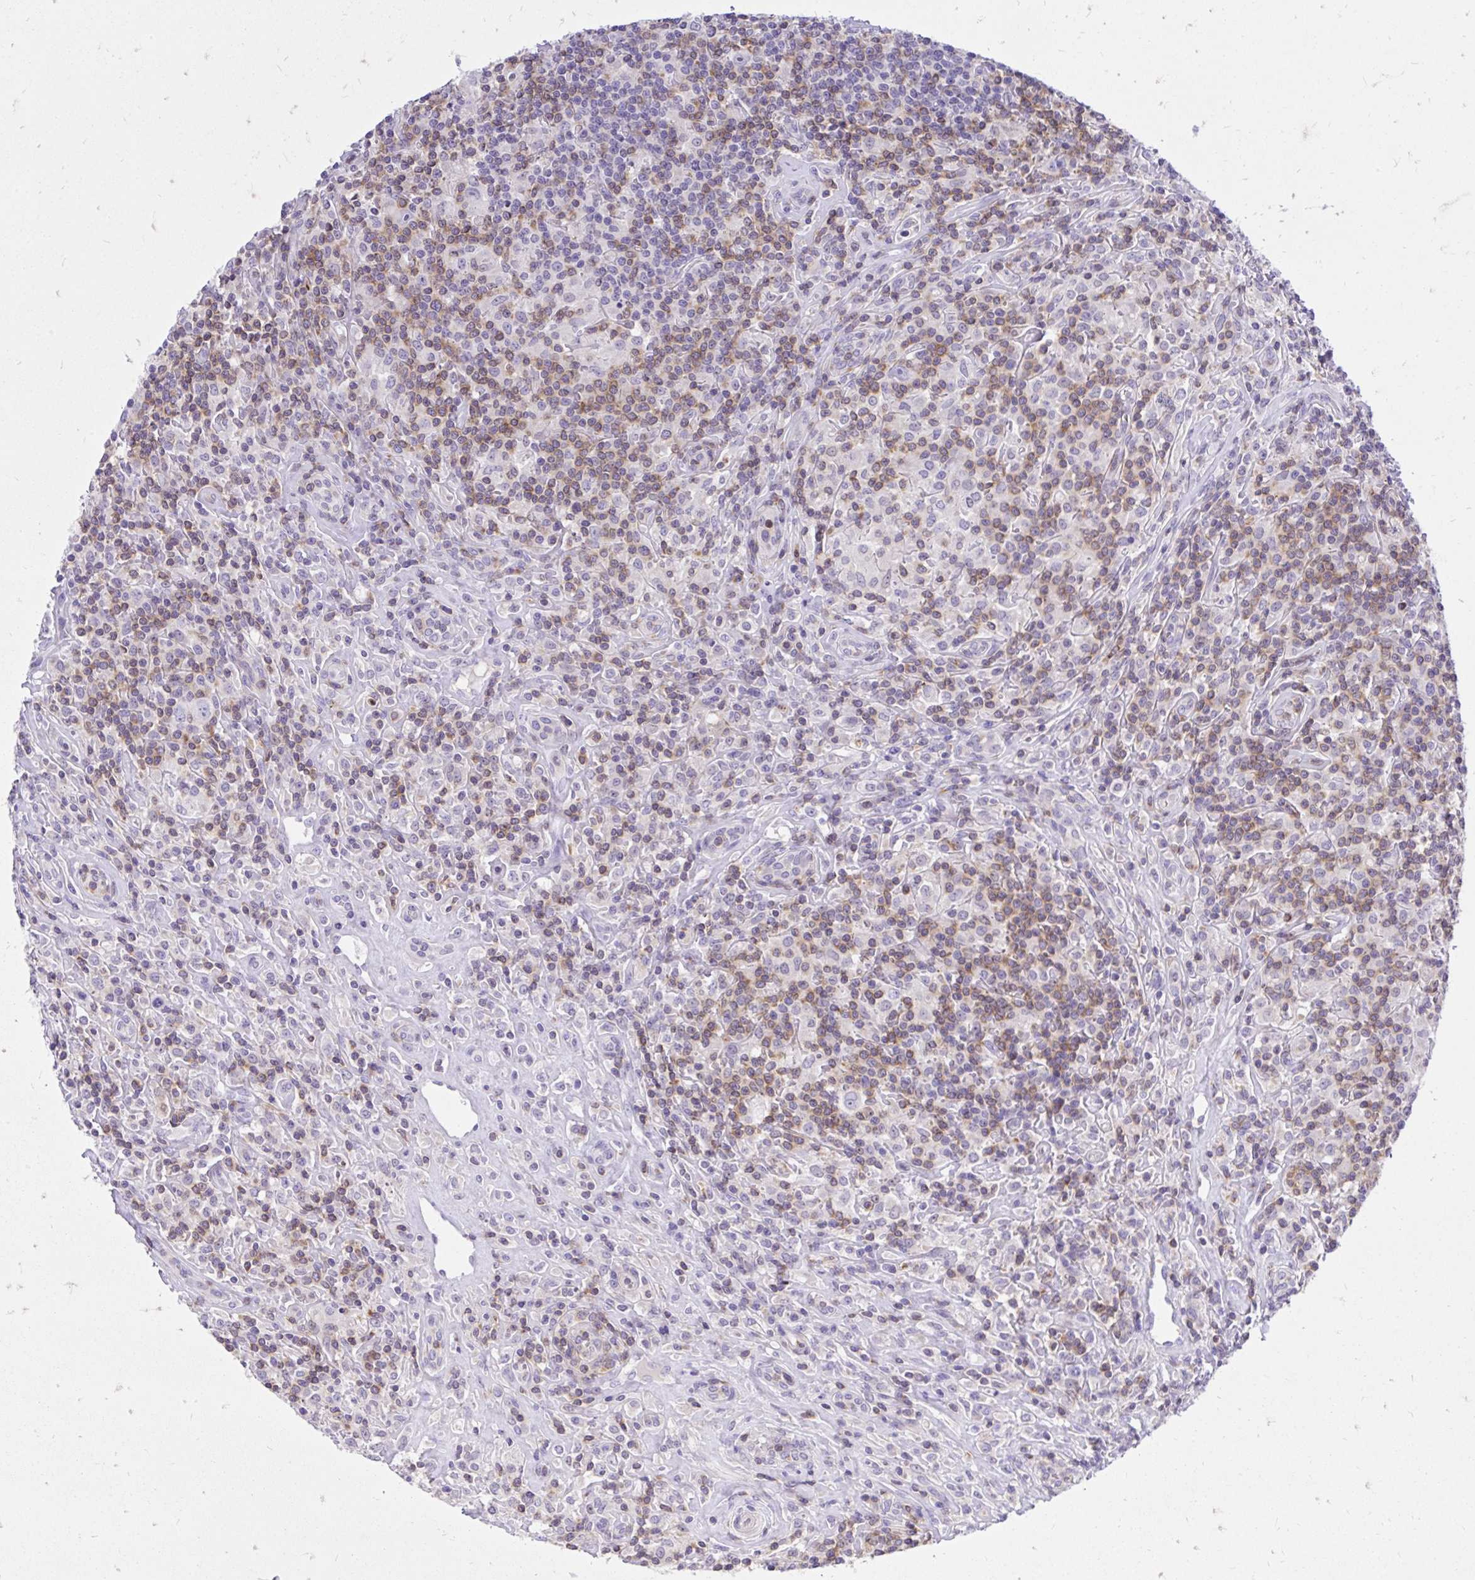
{"staining": {"intensity": "negative", "quantity": "none", "location": "none"}, "tissue": "lymphoma", "cell_type": "Tumor cells", "image_type": "cancer", "snomed": [{"axis": "morphology", "description": "Hodgkin's disease, NOS"}, {"axis": "morphology", "description": "Hodgkin's lymphoma, nodular sclerosis"}, {"axis": "topography", "description": "Lymph node"}], "caption": "A high-resolution photomicrograph shows IHC staining of lymphoma, which exhibits no significant expression in tumor cells.", "gene": "CXCL8", "patient": {"sex": "female", "age": 10}}